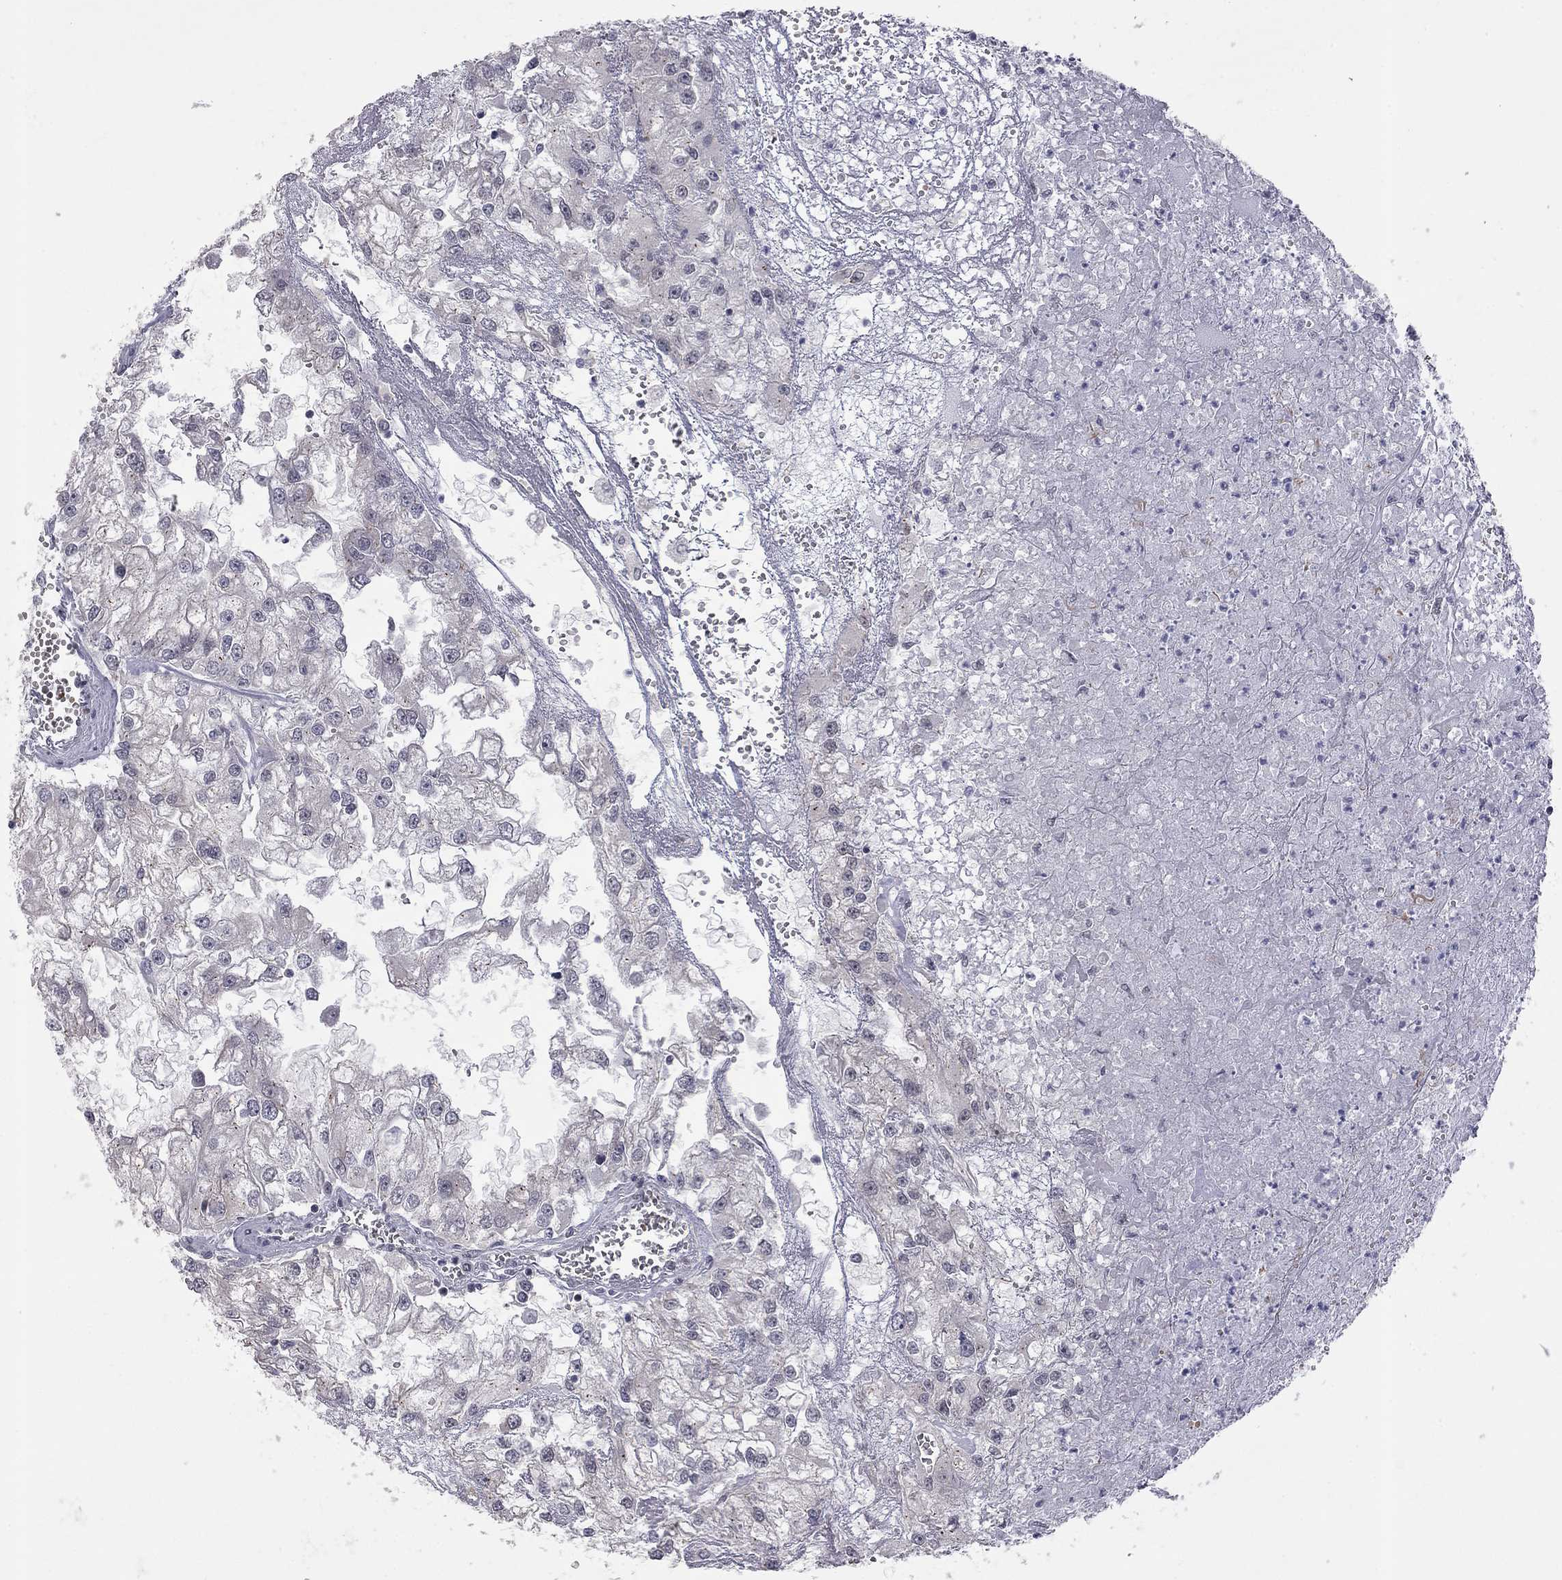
{"staining": {"intensity": "negative", "quantity": "none", "location": "none"}, "tissue": "renal cancer", "cell_type": "Tumor cells", "image_type": "cancer", "snomed": [{"axis": "morphology", "description": "Adenocarcinoma, NOS"}, {"axis": "topography", "description": "Kidney"}], "caption": "Adenocarcinoma (renal) was stained to show a protein in brown. There is no significant staining in tumor cells.", "gene": "MC3R", "patient": {"sex": "male", "age": 59}}